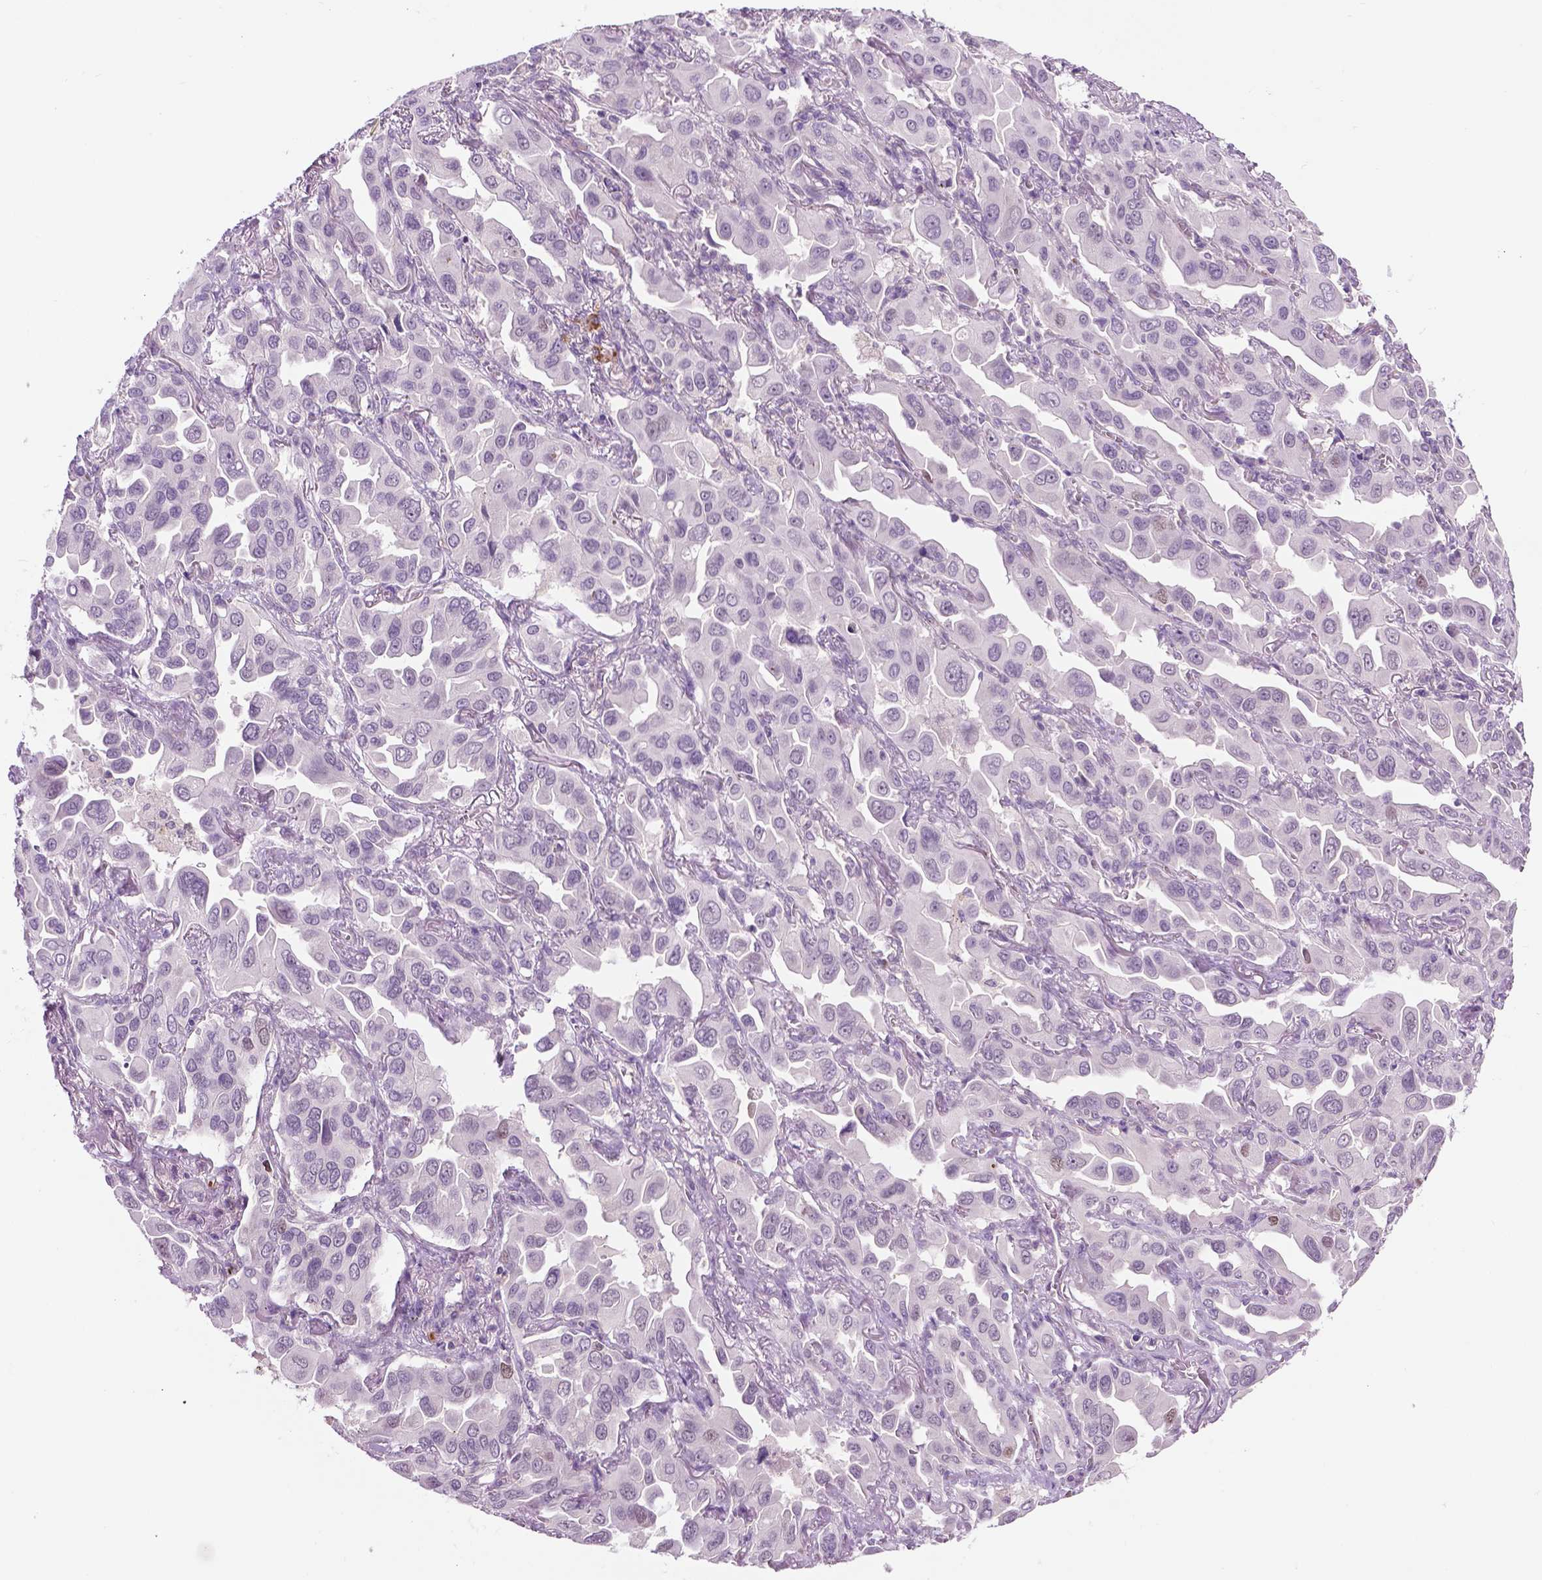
{"staining": {"intensity": "negative", "quantity": "none", "location": "none"}, "tissue": "lung cancer", "cell_type": "Tumor cells", "image_type": "cancer", "snomed": [{"axis": "morphology", "description": "Adenocarcinoma, NOS"}, {"axis": "topography", "description": "Lung"}], "caption": "Lung cancer was stained to show a protein in brown. There is no significant staining in tumor cells.", "gene": "DENND4A", "patient": {"sex": "male", "age": 64}}